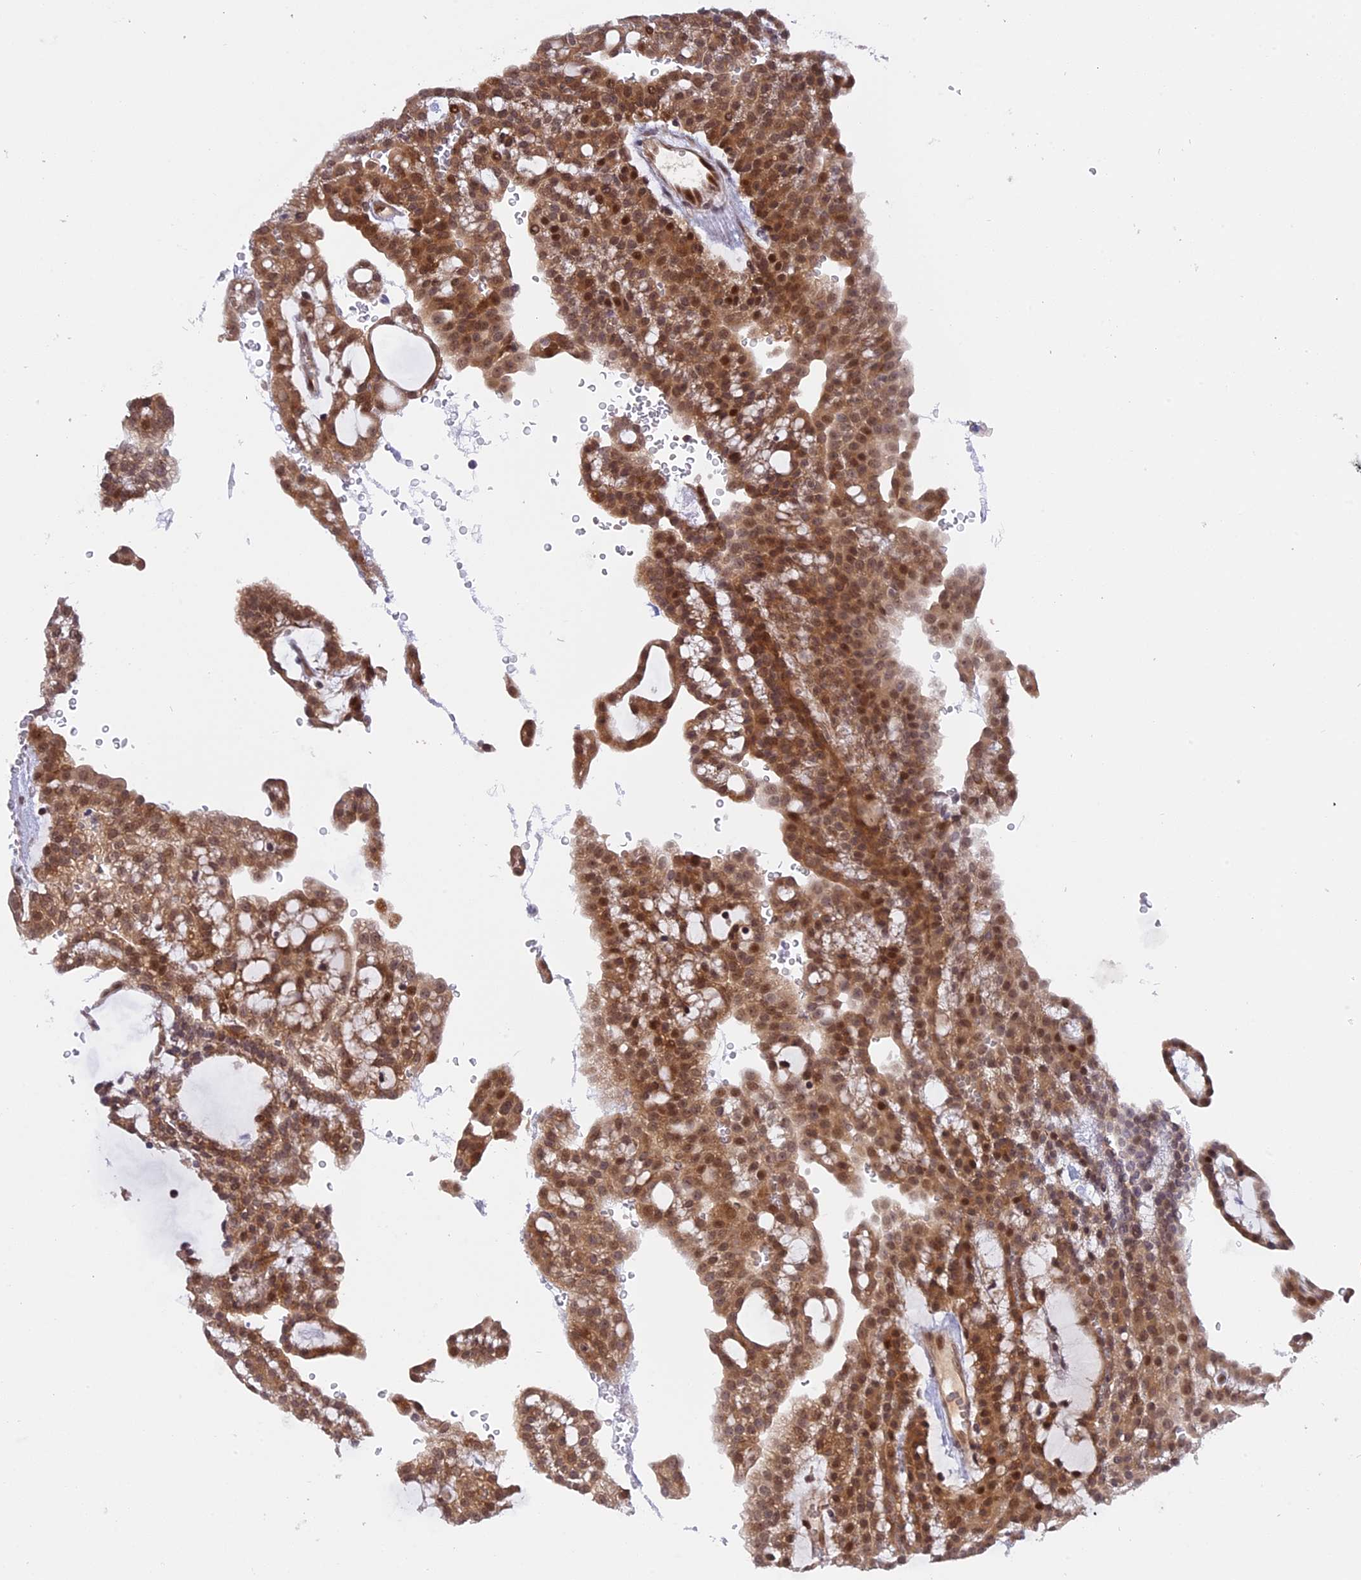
{"staining": {"intensity": "moderate", "quantity": ">75%", "location": "cytoplasmic/membranous,nuclear"}, "tissue": "renal cancer", "cell_type": "Tumor cells", "image_type": "cancer", "snomed": [{"axis": "morphology", "description": "Adenocarcinoma, NOS"}, {"axis": "topography", "description": "Kidney"}], "caption": "IHC photomicrograph of neoplastic tissue: human renal cancer (adenocarcinoma) stained using IHC reveals medium levels of moderate protein expression localized specifically in the cytoplasmic/membranous and nuclear of tumor cells, appearing as a cytoplasmic/membranous and nuclear brown color.", "gene": "ZNF428", "patient": {"sex": "male", "age": 63}}